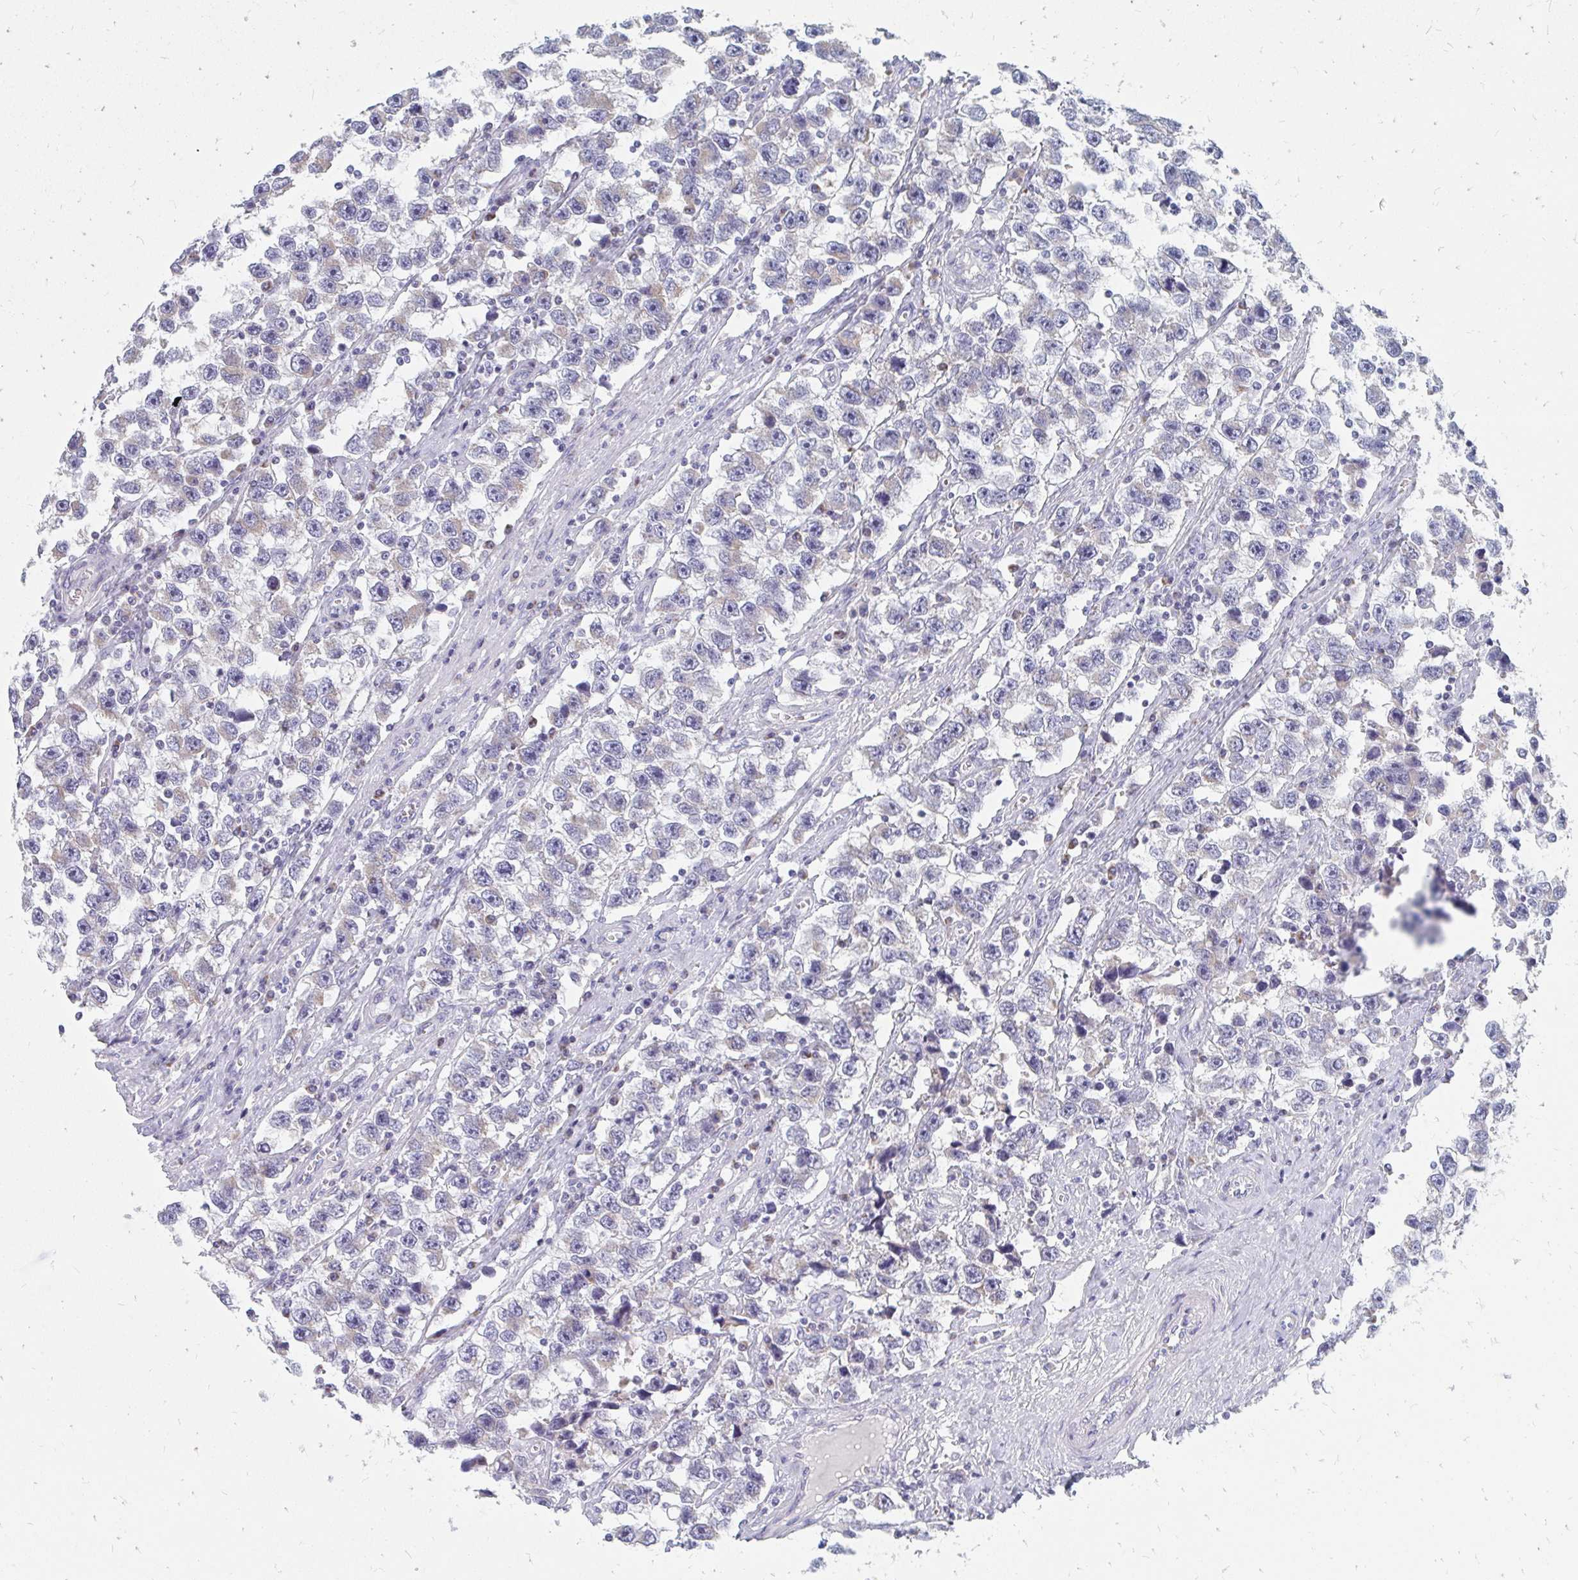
{"staining": {"intensity": "negative", "quantity": "none", "location": "none"}, "tissue": "testis cancer", "cell_type": "Tumor cells", "image_type": "cancer", "snomed": [{"axis": "morphology", "description": "Seminoma, NOS"}, {"axis": "topography", "description": "Testis"}], "caption": "This is an IHC micrograph of testis cancer. There is no expression in tumor cells.", "gene": "OR10V1", "patient": {"sex": "male", "age": 33}}